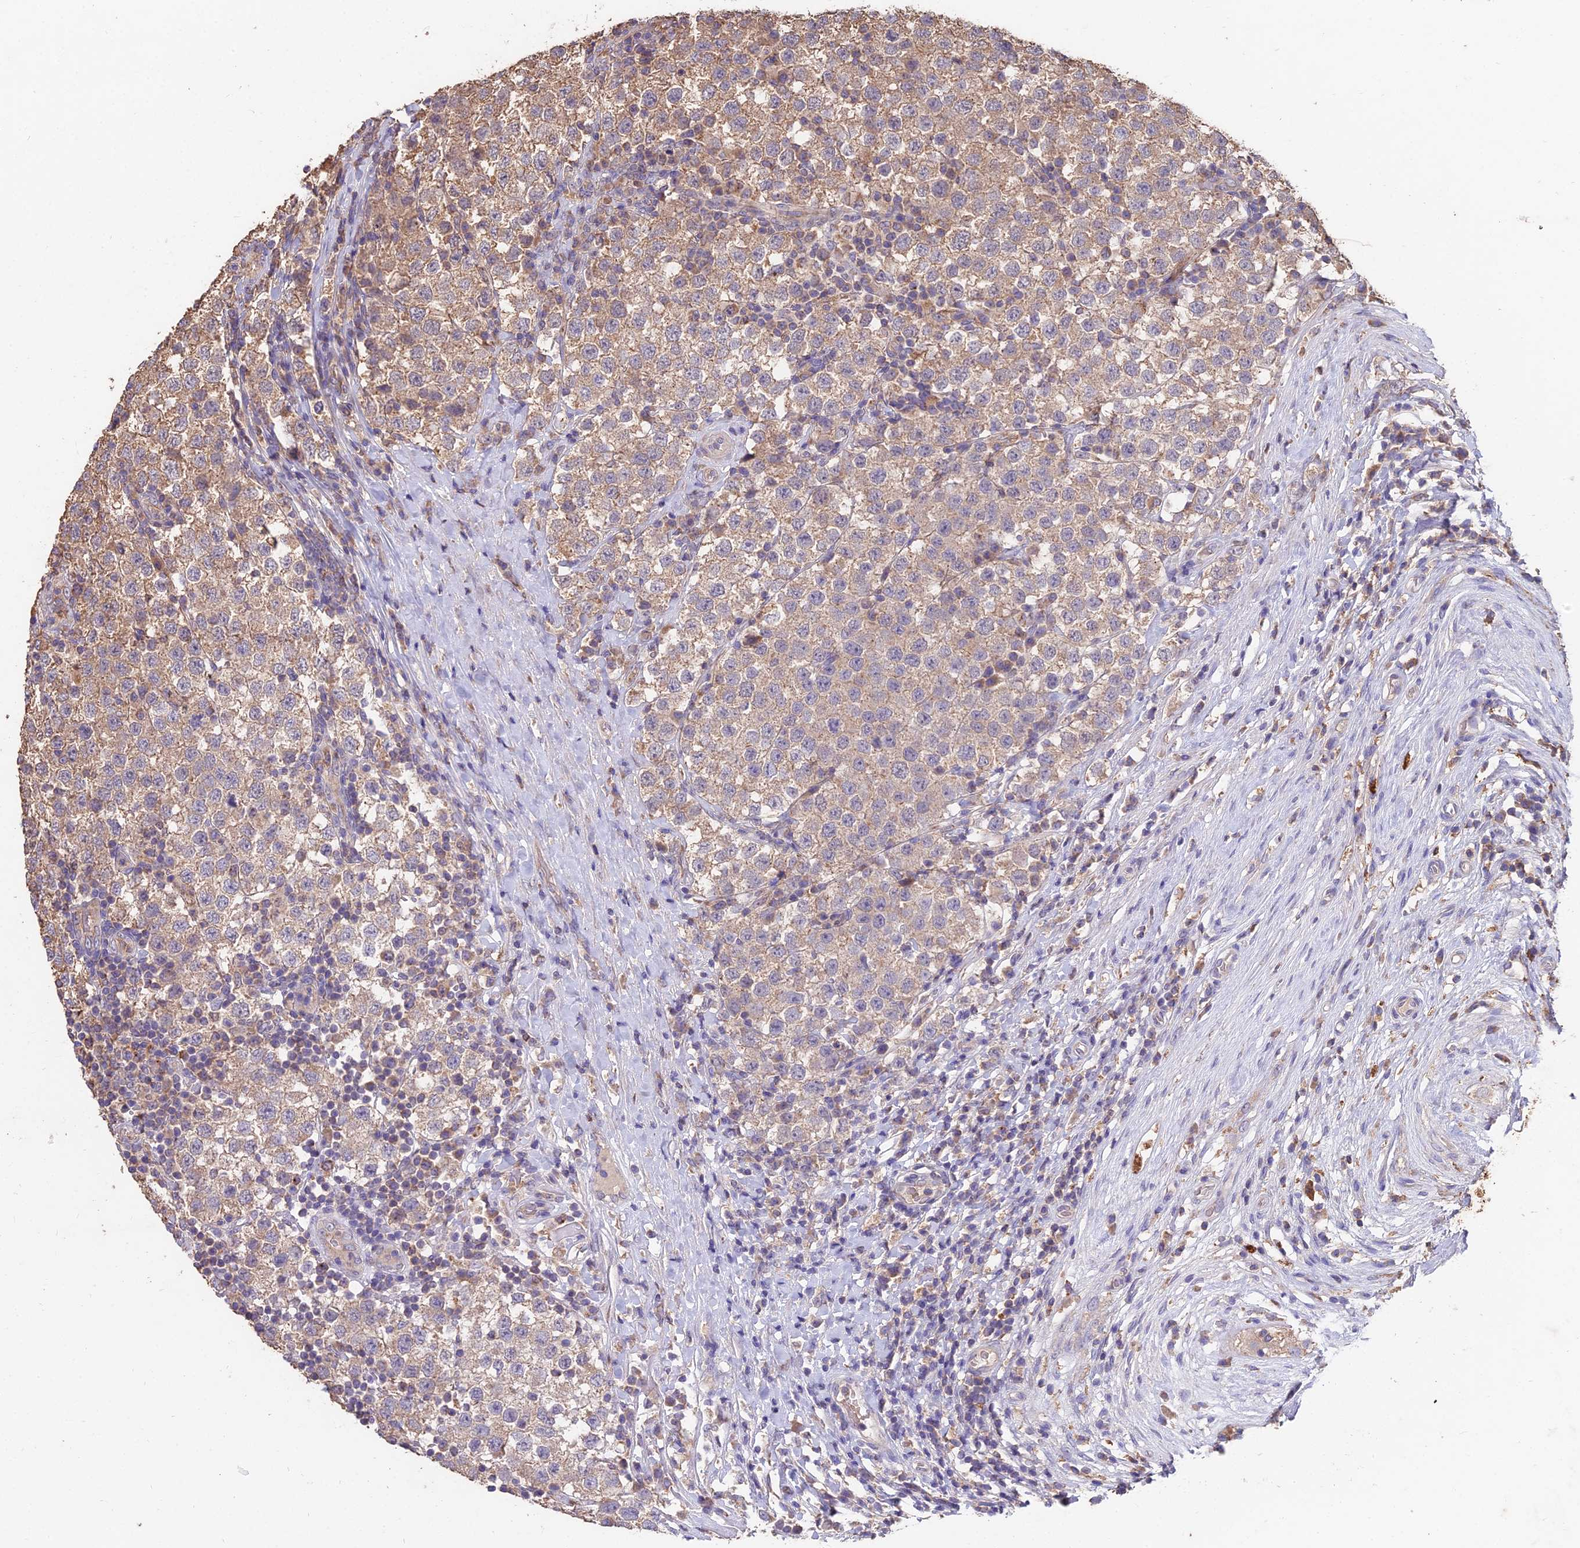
{"staining": {"intensity": "moderate", "quantity": ">75%", "location": "cytoplasmic/membranous"}, "tissue": "testis cancer", "cell_type": "Tumor cells", "image_type": "cancer", "snomed": [{"axis": "morphology", "description": "Seminoma, NOS"}, {"axis": "topography", "description": "Testis"}], "caption": "DAB (3,3'-diaminobenzidine) immunohistochemical staining of human testis cancer displays moderate cytoplasmic/membranous protein positivity in approximately >75% of tumor cells. The protein of interest is shown in brown color, while the nuclei are stained blue.", "gene": "CEMIP2", "patient": {"sex": "male", "age": 34}}